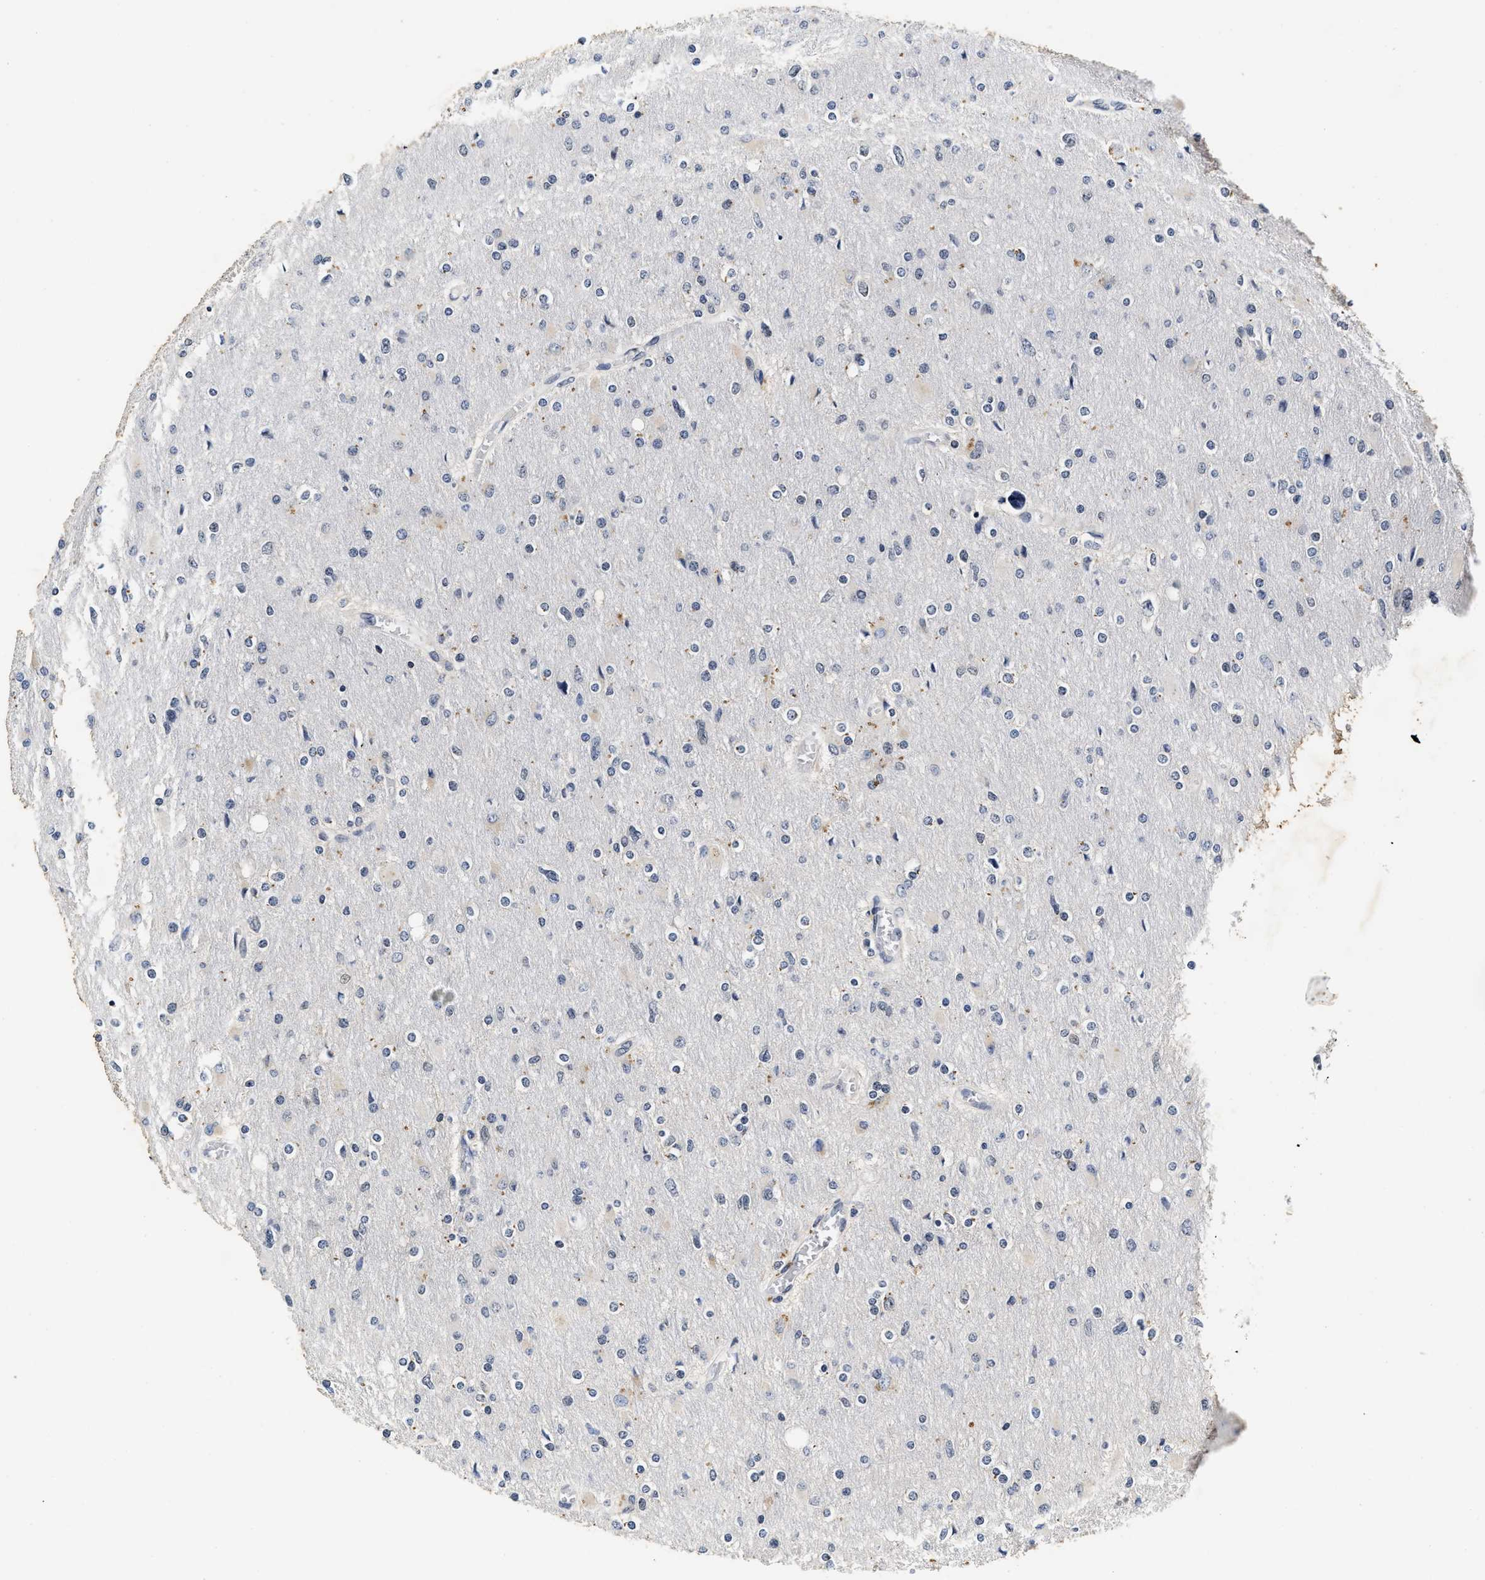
{"staining": {"intensity": "negative", "quantity": "none", "location": "none"}, "tissue": "glioma", "cell_type": "Tumor cells", "image_type": "cancer", "snomed": [{"axis": "morphology", "description": "Glioma, malignant, High grade"}, {"axis": "topography", "description": "Cerebral cortex"}], "caption": "A high-resolution image shows IHC staining of high-grade glioma (malignant), which reveals no significant positivity in tumor cells. (Stains: DAB (3,3'-diaminobenzidine) immunohistochemistry (IHC) with hematoxylin counter stain, Microscopy: brightfield microscopy at high magnification).", "gene": "INIP", "patient": {"sex": "female", "age": 36}}